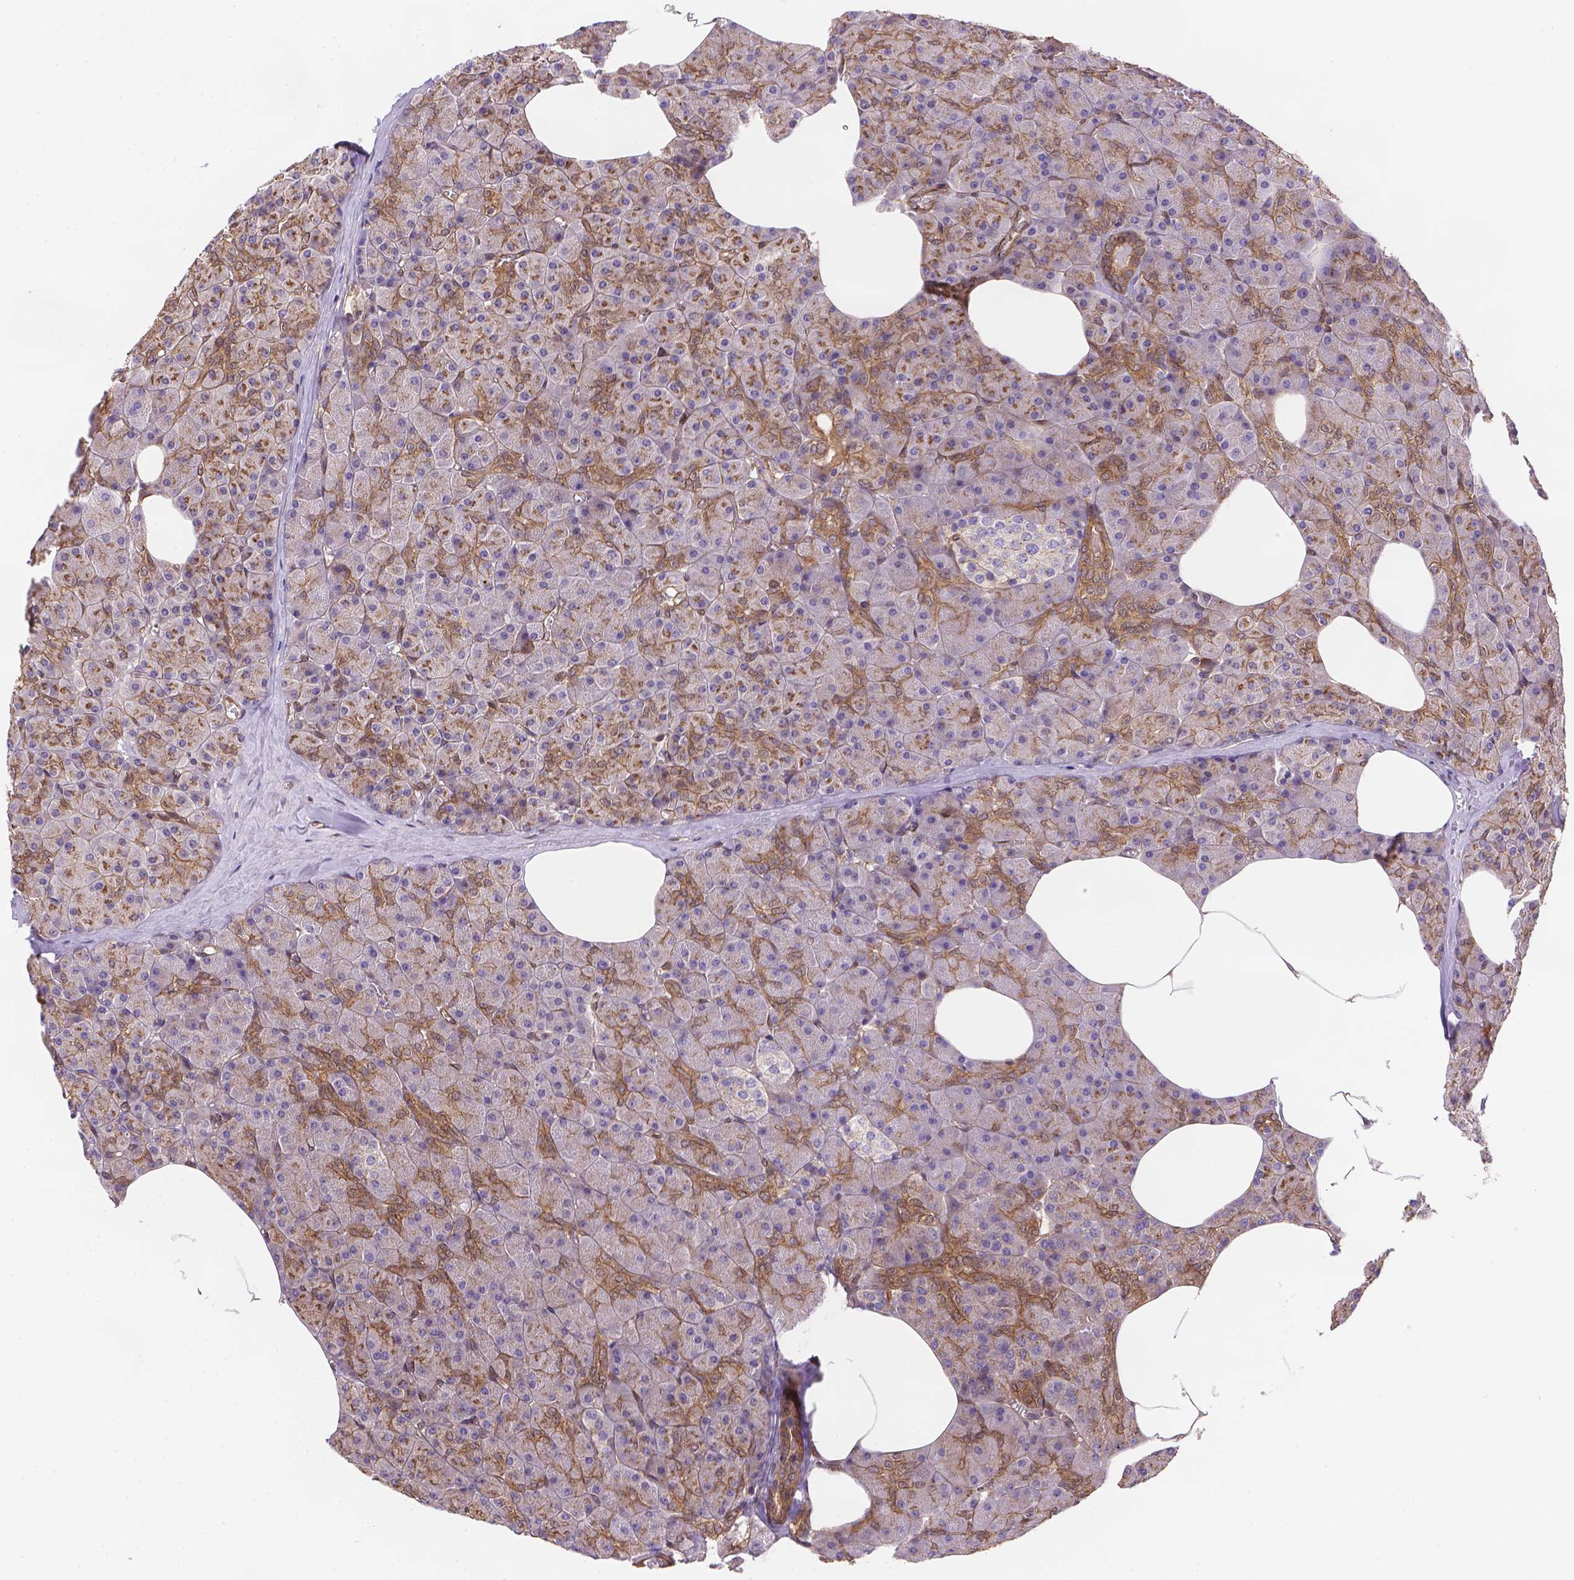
{"staining": {"intensity": "weak", "quantity": "25%-75%", "location": "cytoplasmic/membranous"}, "tissue": "pancreas", "cell_type": "Exocrine glandular cells", "image_type": "normal", "snomed": [{"axis": "morphology", "description": "Normal tissue, NOS"}, {"axis": "topography", "description": "Pancreas"}], "caption": "Immunohistochemical staining of normal pancreas reveals low levels of weak cytoplasmic/membranous staining in about 25%-75% of exocrine glandular cells.", "gene": "YAP1", "patient": {"sex": "female", "age": 45}}